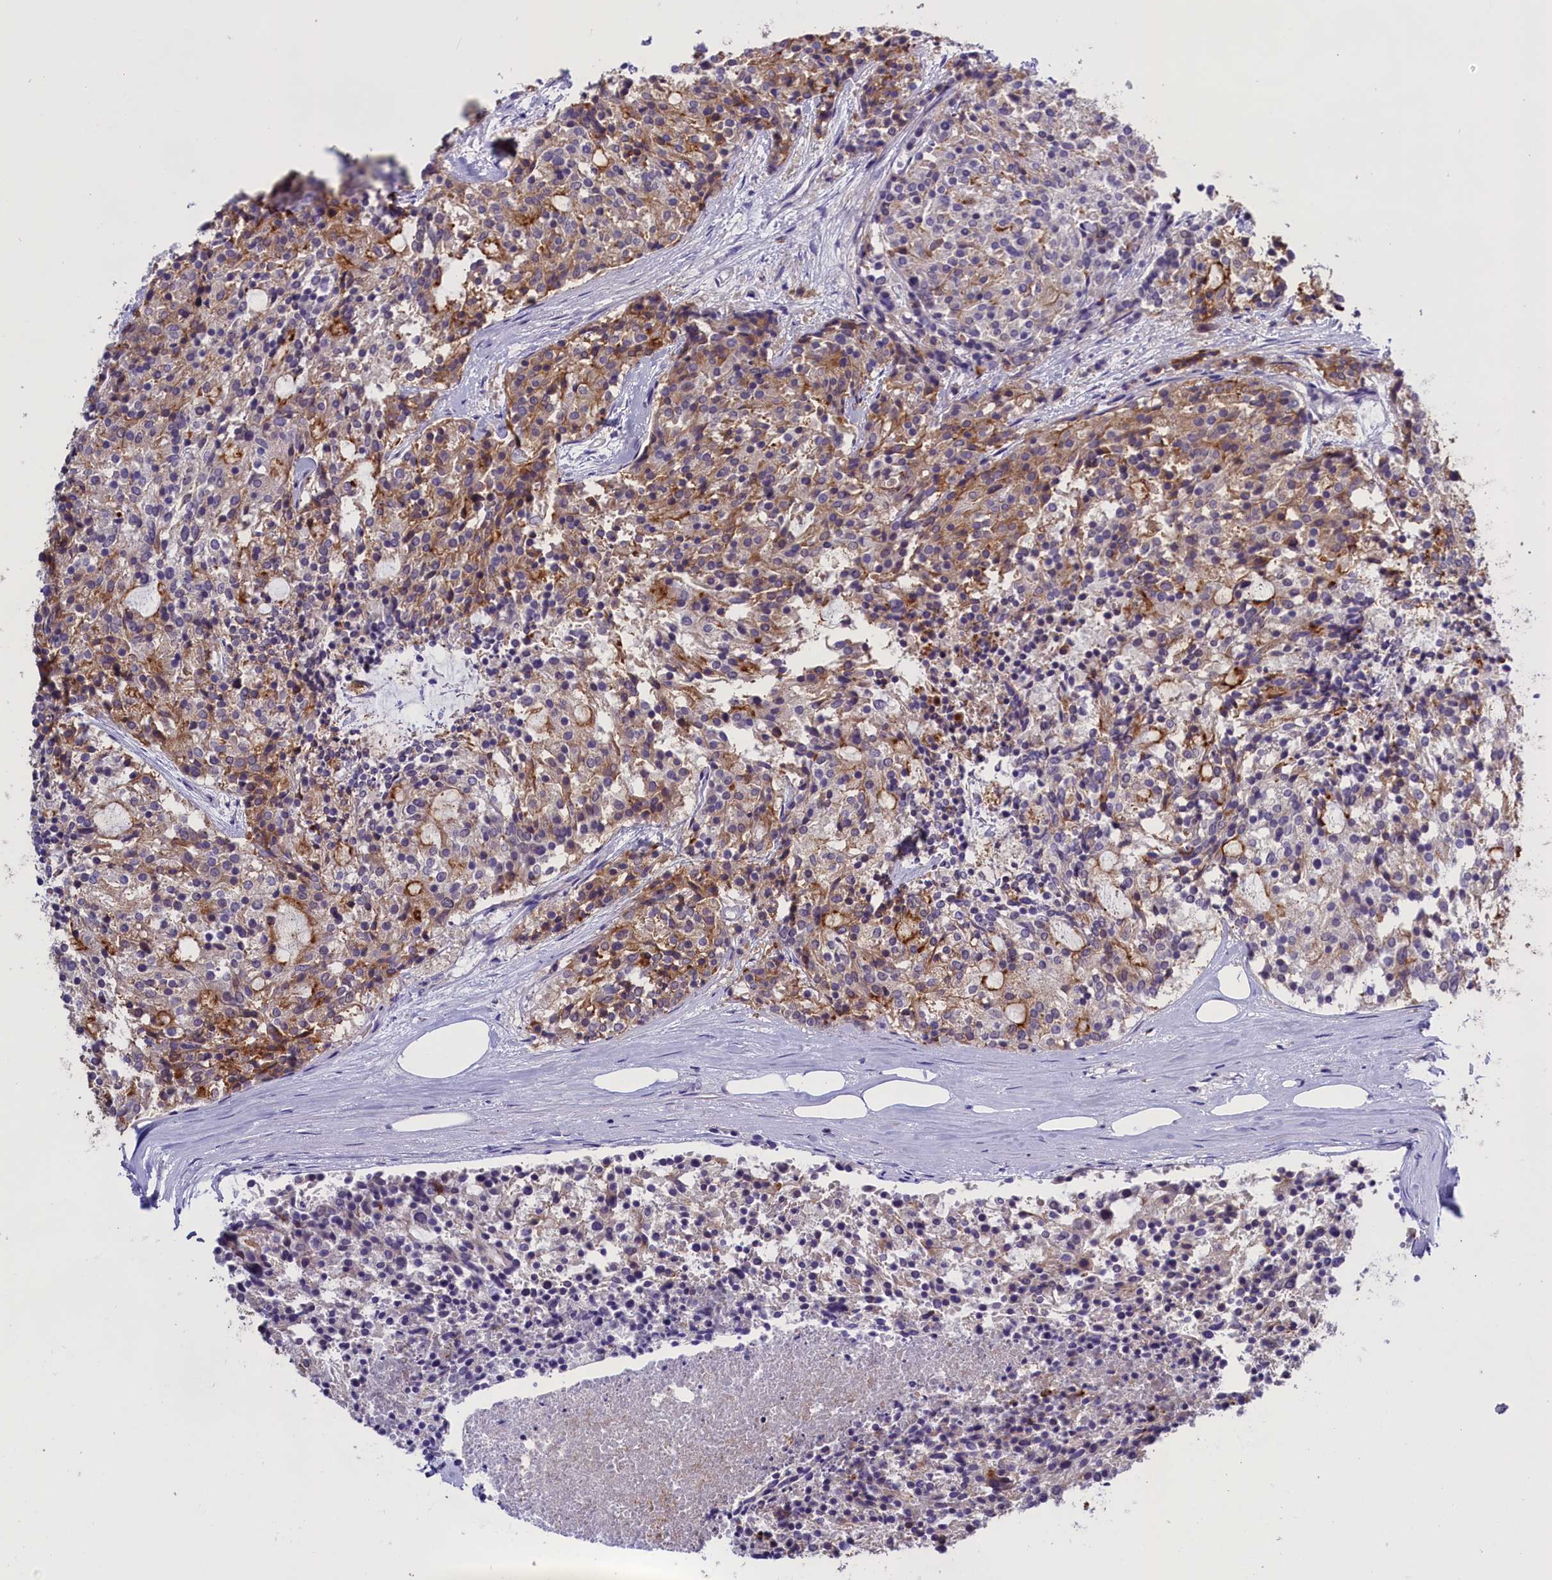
{"staining": {"intensity": "moderate", "quantity": "25%-75%", "location": "cytoplasmic/membranous"}, "tissue": "carcinoid", "cell_type": "Tumor cells", "image_type": "cancer", "snomed": [{"axis": "morphology", "description": "Carcinoid, malignant, NOS"}, {"axis": "topography", "description": "Pancreas"}], "caption": "Tumor cells exhibit medium levels of moderate cytoplasmic/membranous expression in approximately 25%-75% of cells in malignant carcinoid.", "gene": "ENPP6", "patient": {"sex": "female", "age": 54}}